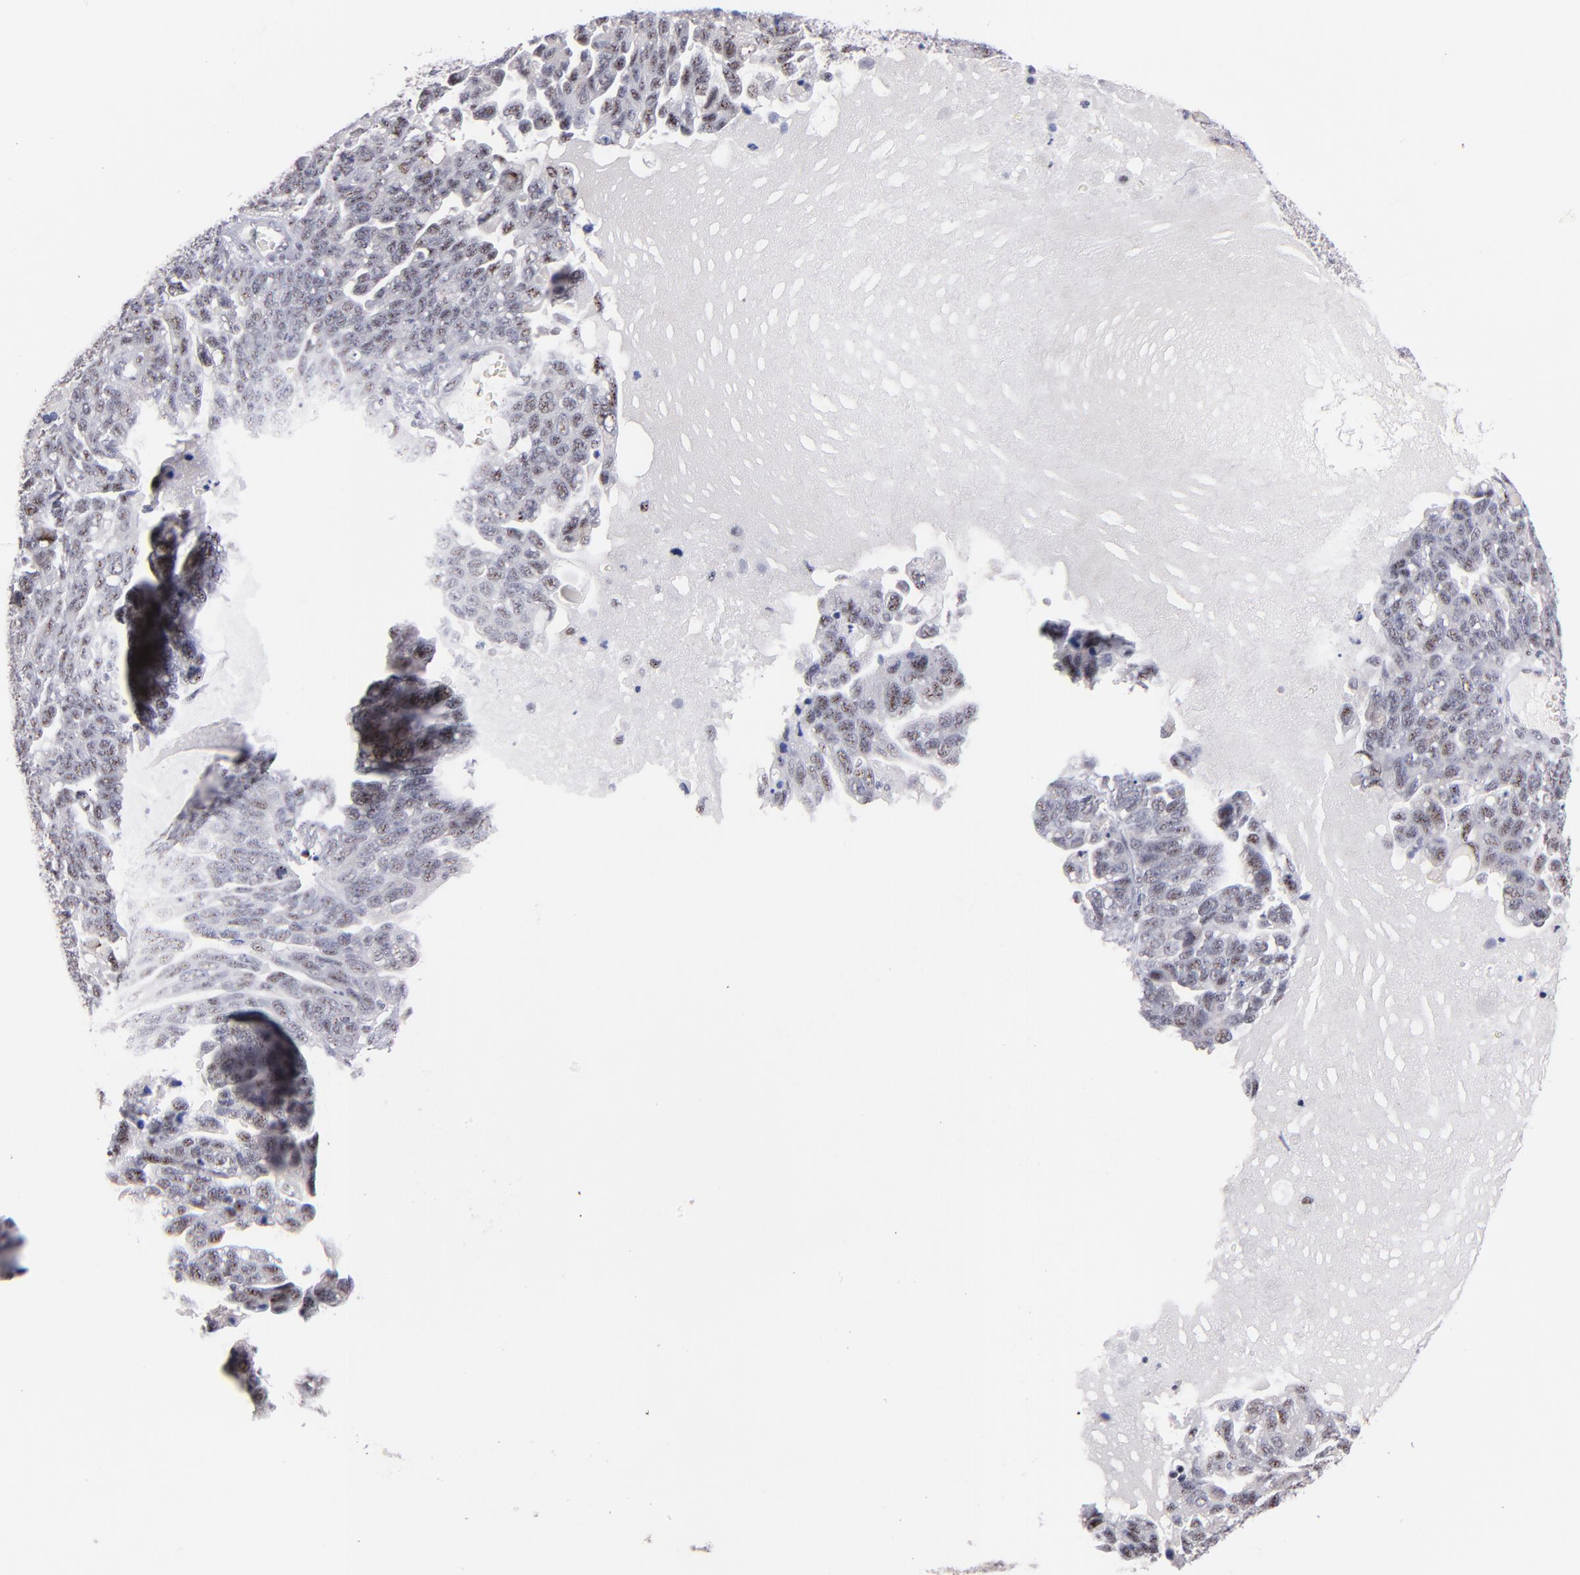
{"staining": {"intensity": "moderate", "quantity": "25%-75%", "location": "nuclear"}, "tissue": "ovarian cancer", "cell_type": "Tumor cells", "image_type": "cancer", "snomed": [{"axis": "morphology", "description": "Cystadenocarcinoma, serous, NOS"}, {"axis": "topography", "description": "Ovary"}], "caption": "This histopathology image demonstrates ovarian serous cystadenocarcinoma stained with immunohistochemistry (IHC) to label a protein in brown. The nuclear of tumor cells show moderate positivity for the protein. Nuclei are counter-stained blue.", "gene": "RAF1", "patient": {"sex": "female", "age": 71}}